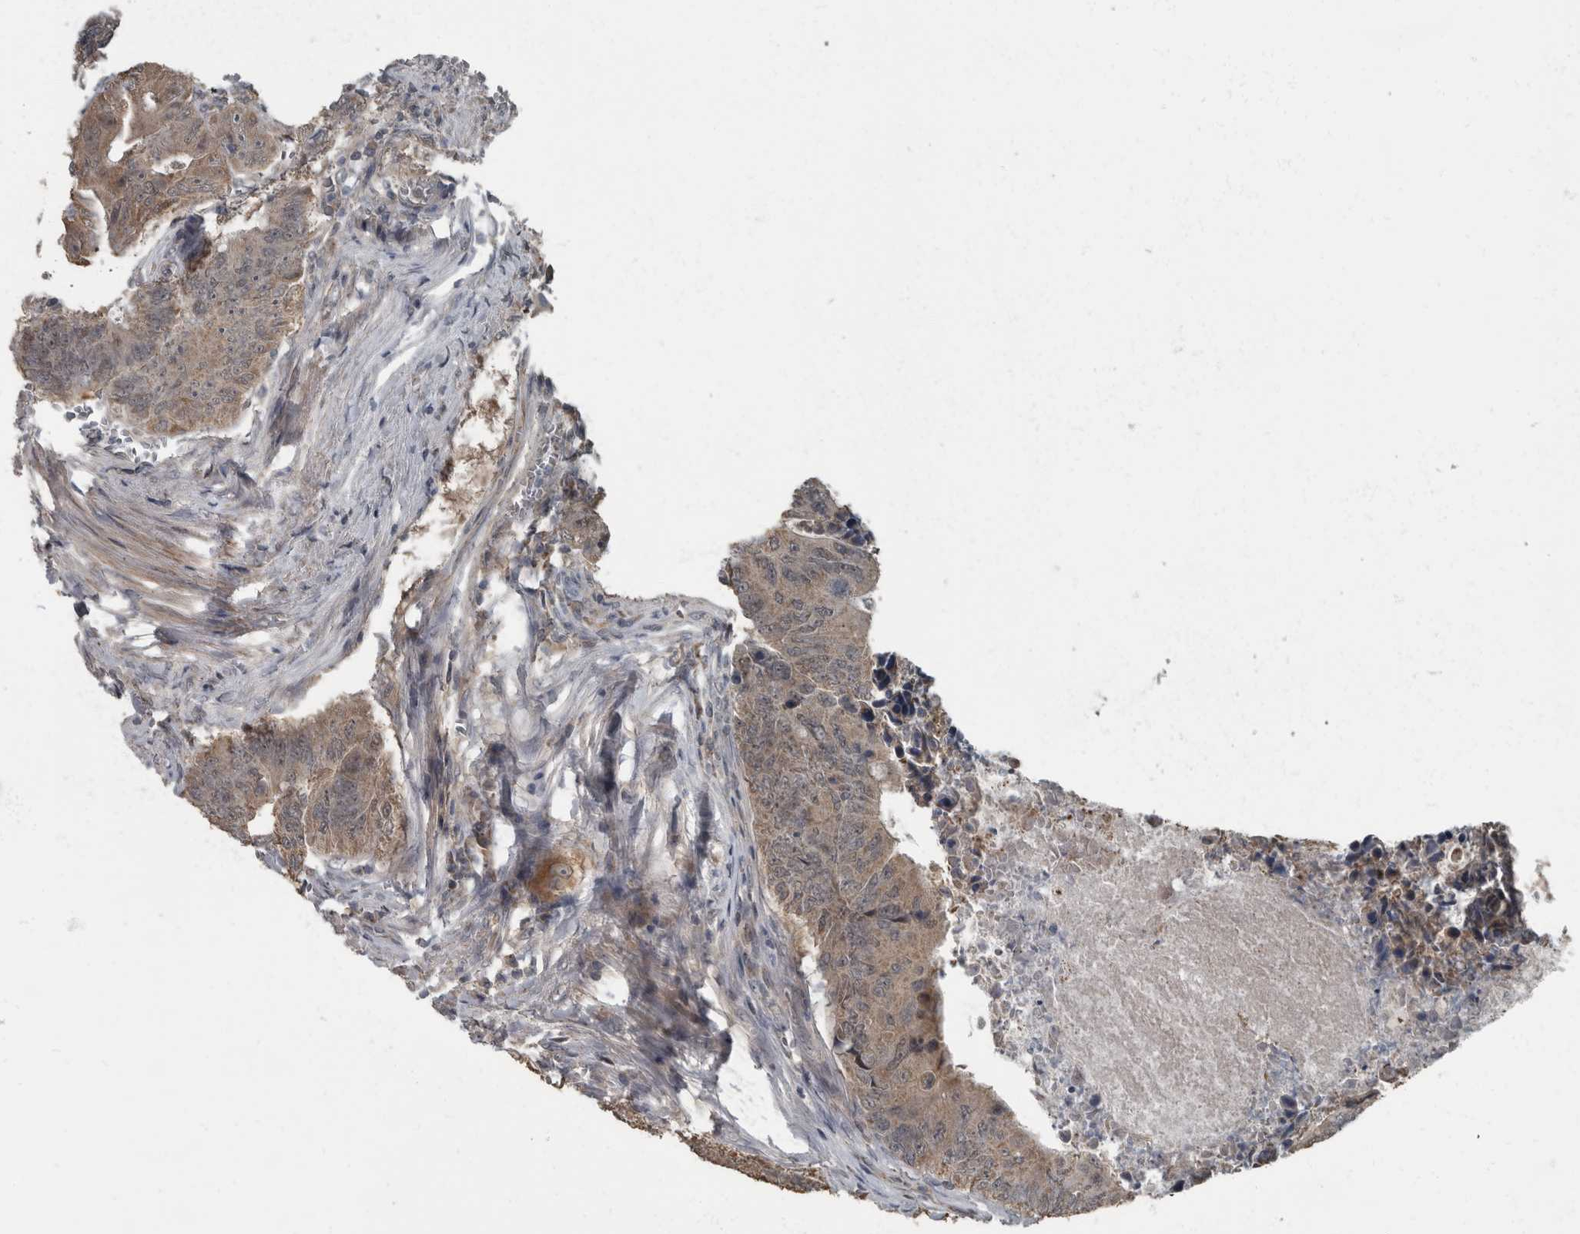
{"staining": {"intensity": "moderate", "quantity": "25%-75%", "location": "cytoplasmic/membranous"}, "tissue": "colorectal cancer", "cell_type": "Tumor cells", "image_type": "cancer", "snomed": [{"axis": "morphology", "description": "Adenocarcinoma, NOS"}, {"axis": "topography", "description": "Colon"}], "caption": "Protein staining reveals moderate cytoplasmic/membranous positivity in approximately 25%-75% of tumor cells in adenocarcinoma (colorectal).", "gene": "RABGGTB", "patient": {"sex": "male", "age": 87}}